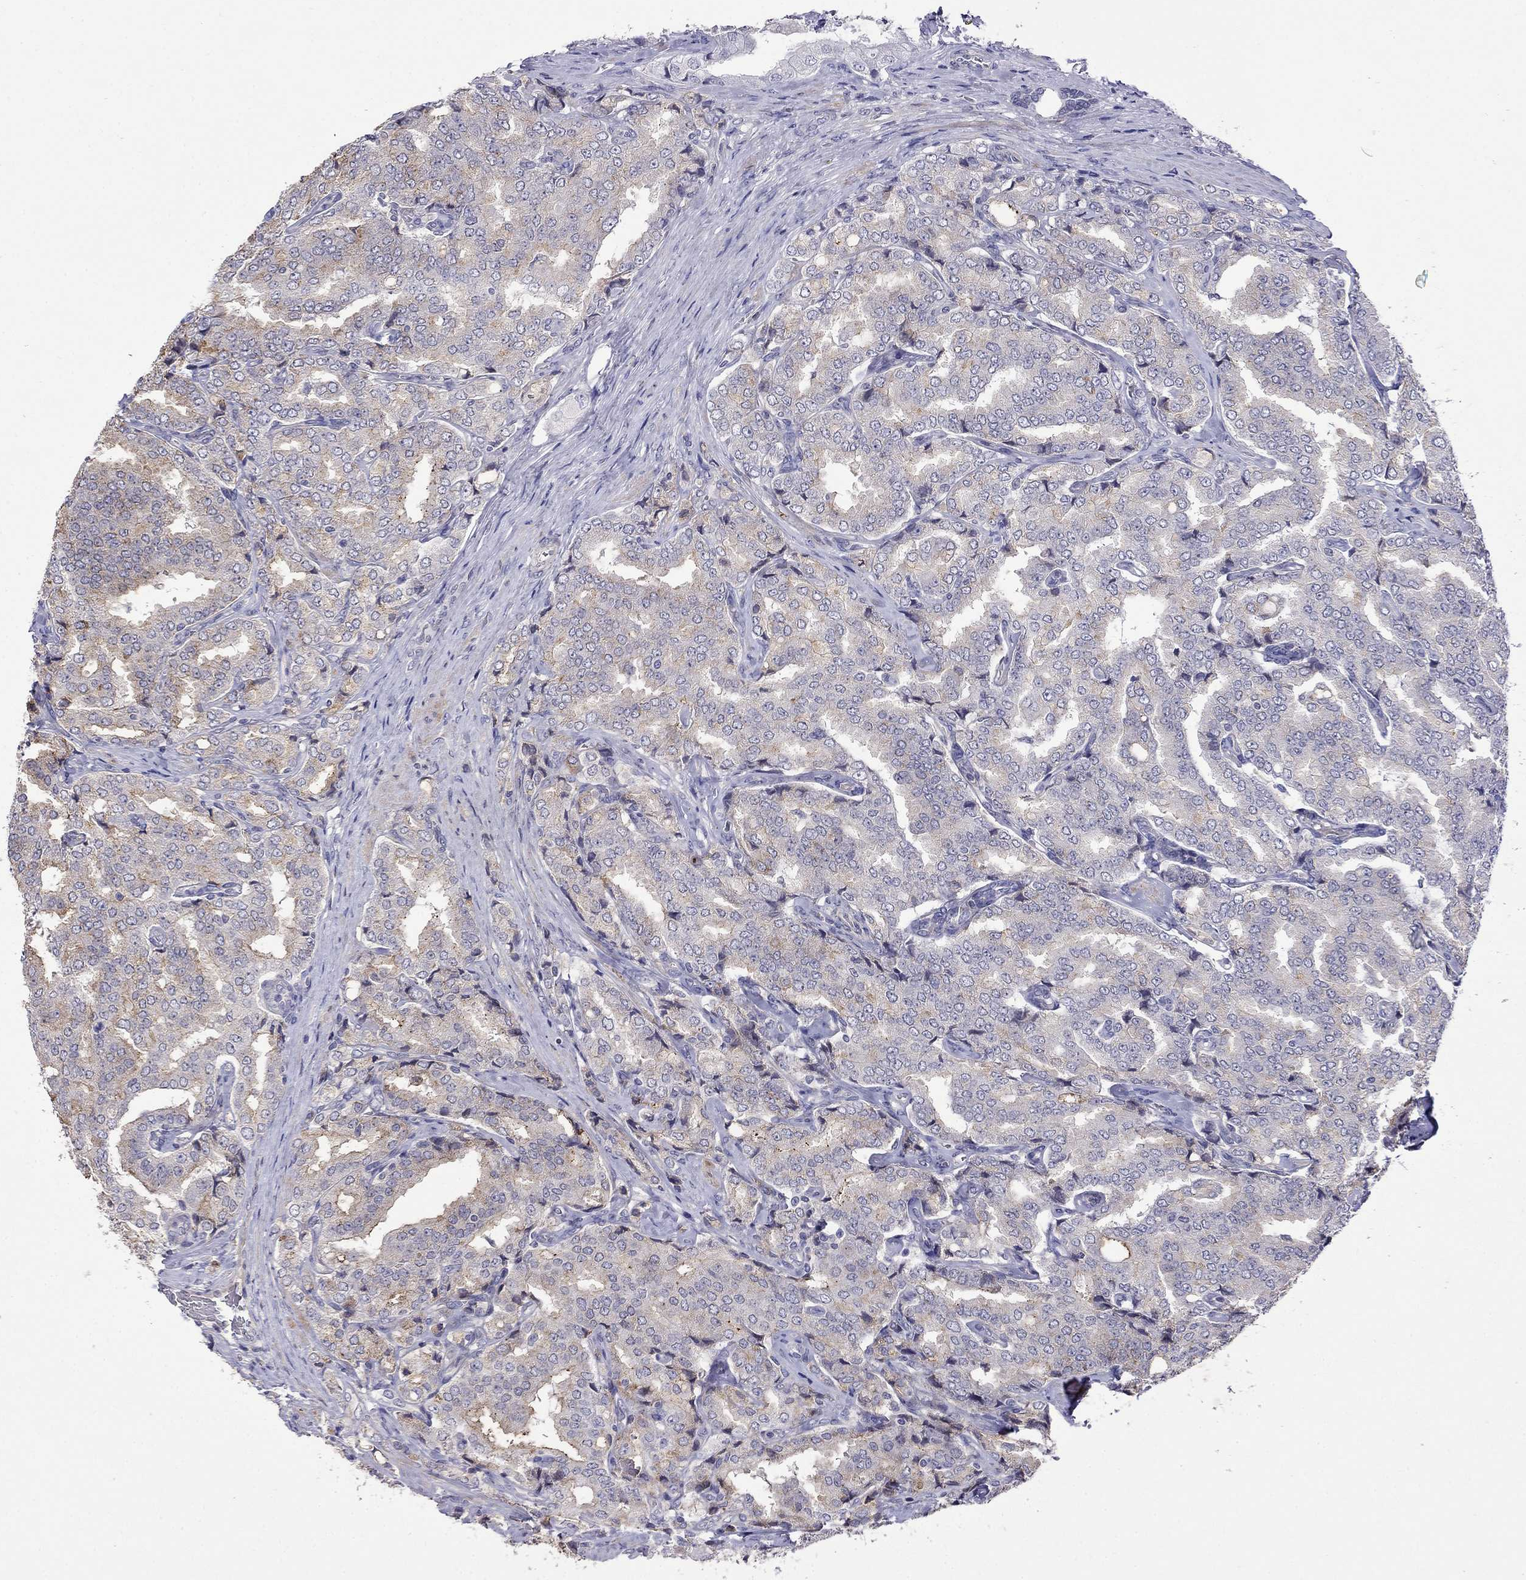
{"staining": {"intensity": "moderate", "quantity": "<25%", "location": "cytoplasmic/membranous"}, "tissue": "prostate cancer", "cell_type": "Tumor cells", "image_type": "cancer", "snomed": [{"axis": "morphology", "description": "Adenocarcinoma, NOS"}, {"axis": "topography", "description": "Prostate"}], "caption": "Immunohistochemical staining of human adenocarcinoma (prostate) exhibits moderate cytoplasmic/membranous protein staining in approximately <25% of tumor cells.", "gene": "PRR18", "patient": {"sex": "male", "age": 65}}